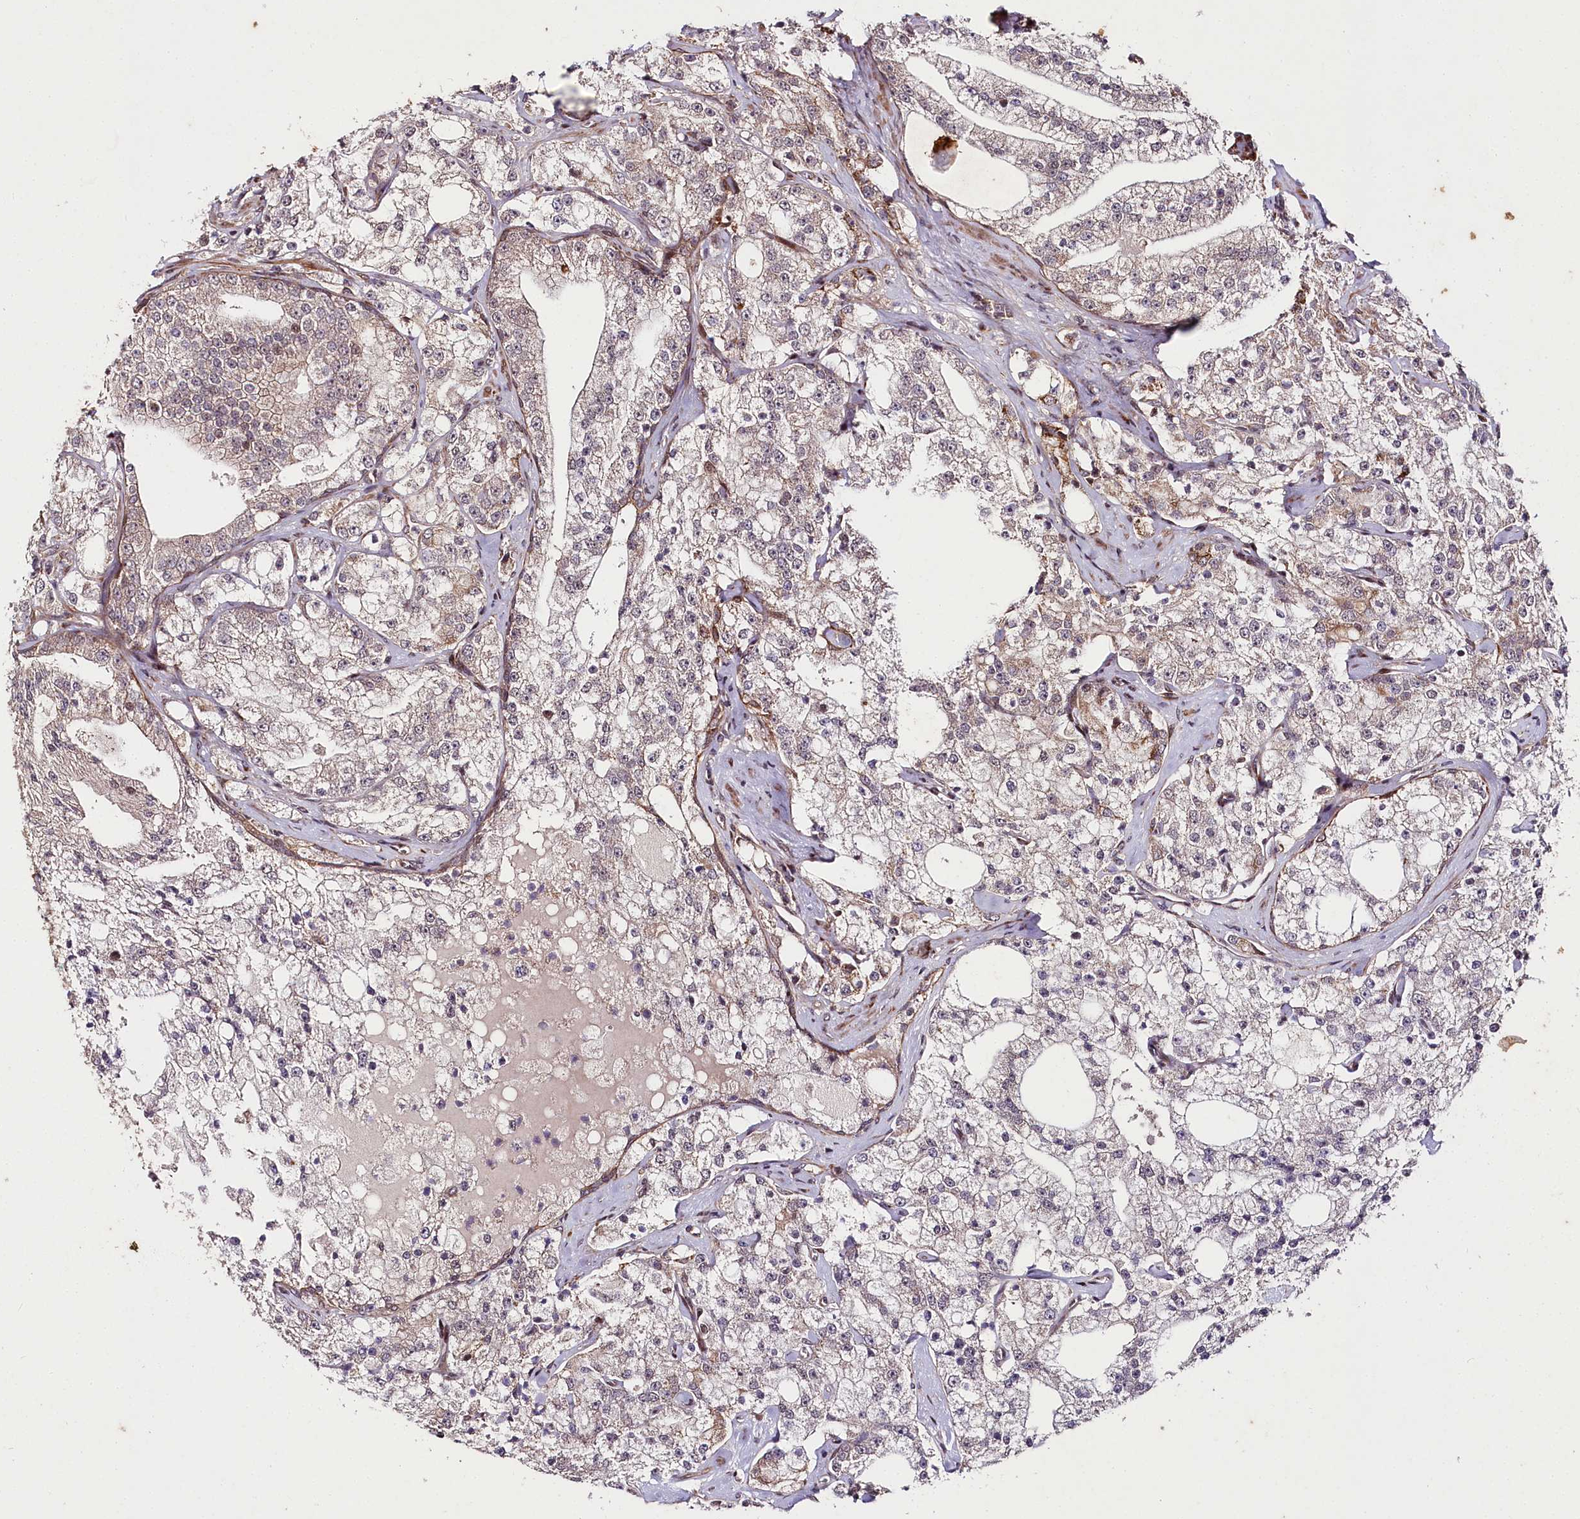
{"staining": {"intensity": "negative", "quantity": "none", "location": "none"}, "tissue": "prostate cancer", "cell_type": "Tumor cells", "image_type": "cancer", "snomed": [{"axis": "morphology", "description": "Adenocarcinoma, High grade"}, {"axis": "topography", "description": "Prostate"}], "caption": "This is a image of immunohistochemistry staining of prostate adenocarcinoma (high-grade), which shows no staining in tumor cells. (Stains: DAB (3,3'-diaminobenzidine) immunohistochemistry (IHC) with hematoxylin counter stain, Microscopy: brightfield microscopy at high magnification).", "gene": "PHLDB1", "patient": {"sex": "male", "age": 64}}